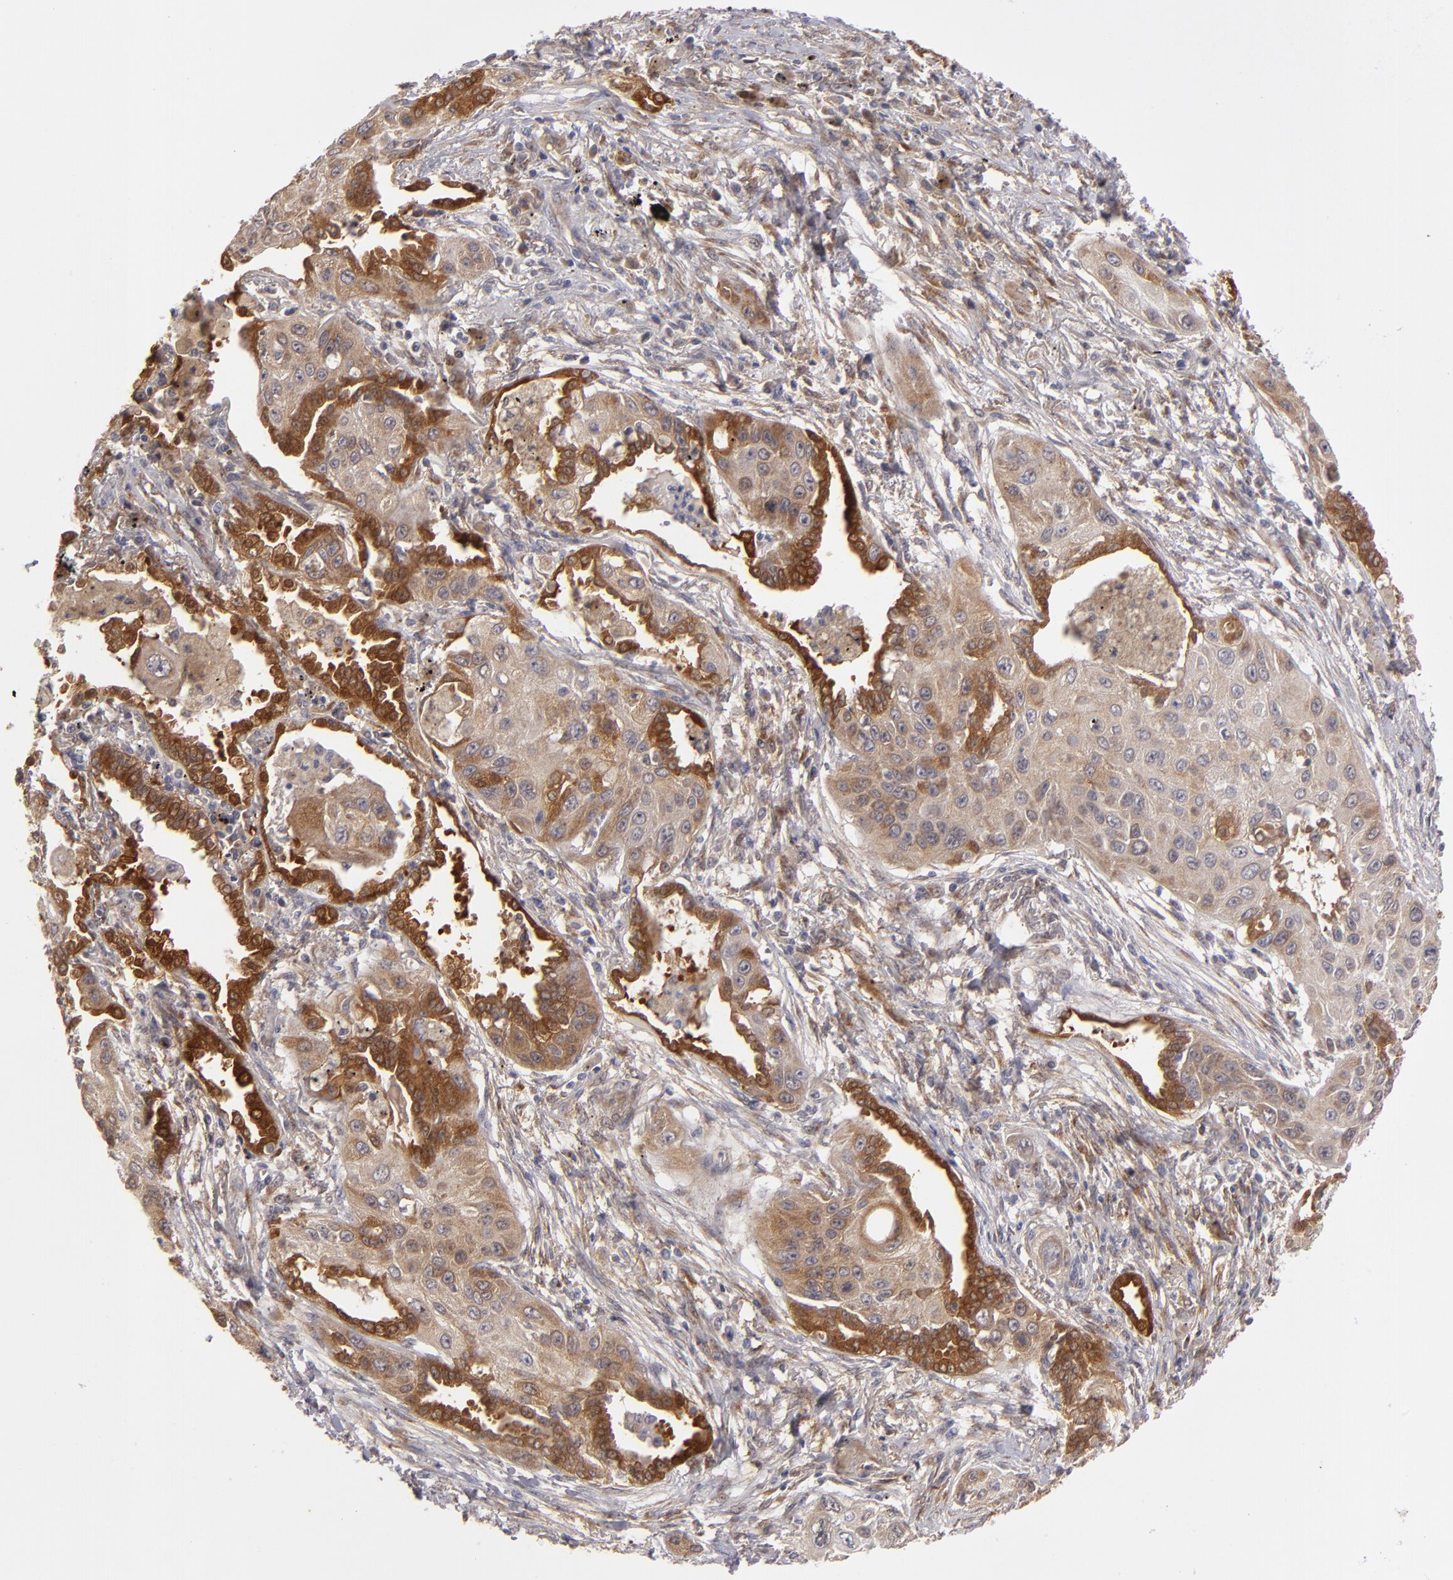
{"staining": {"intensity": "strong", "quantity": "25%-75%", "location": "cytoplasmic/membranous"}, "tissue": "lung cancer", "cell_type": "Tumor cells", "image_type": "cancer", "snomed": [{"axis": "morphology", "description": "Squamous cell carcinoma, NOS"}, {"axis": "topography", "description": "Lung"}], "caption": "Human lung cancer (squamous cell carcinoma) stained with a brown dye exhibits strong cytoplasmic/membranous positive positivity in about 25%-75% of tumor cells.", "gene": "SH2D4A", "patient": {"sex": "male", "age": 71}}